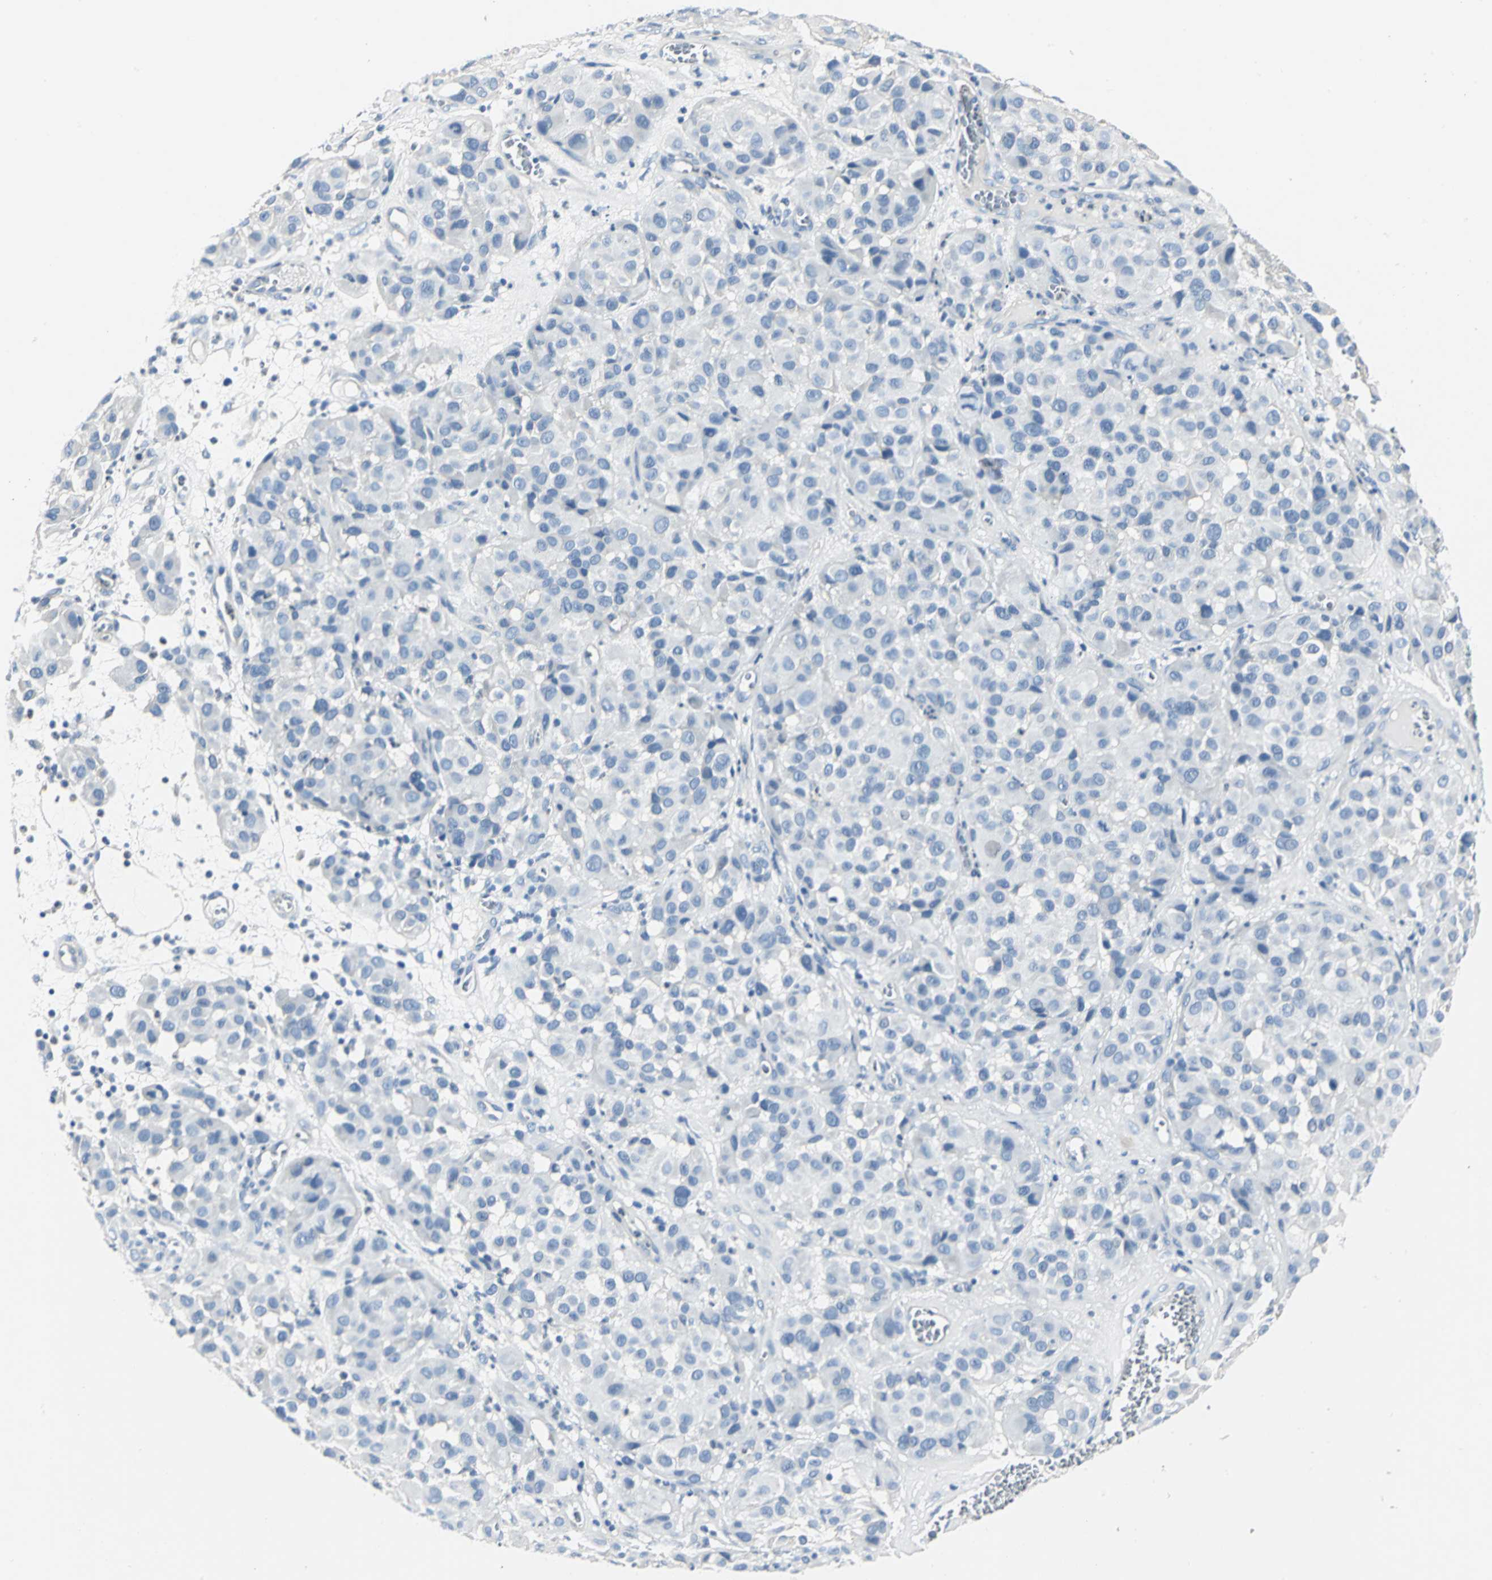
{"staining": {"intensity": "negative", "quantity": "none", "location": "none"}, "tissue": "melanoma", "cell_type": "Tumor cells", "image_type": "cancer", "snomed": [{"axis": "morphology", "description": "Malignant melanoma, NOS"}, {"axis": "topography", "description": "Skin"}], "caption": "Immunohistochemistry (IHC) histopathology image of human malignant melanoma stained for a protein (brown), which exhibits no positivity in tumor cells.", "gene": "RIPOR1", "patient": {"sex": "female", "age": 21}}